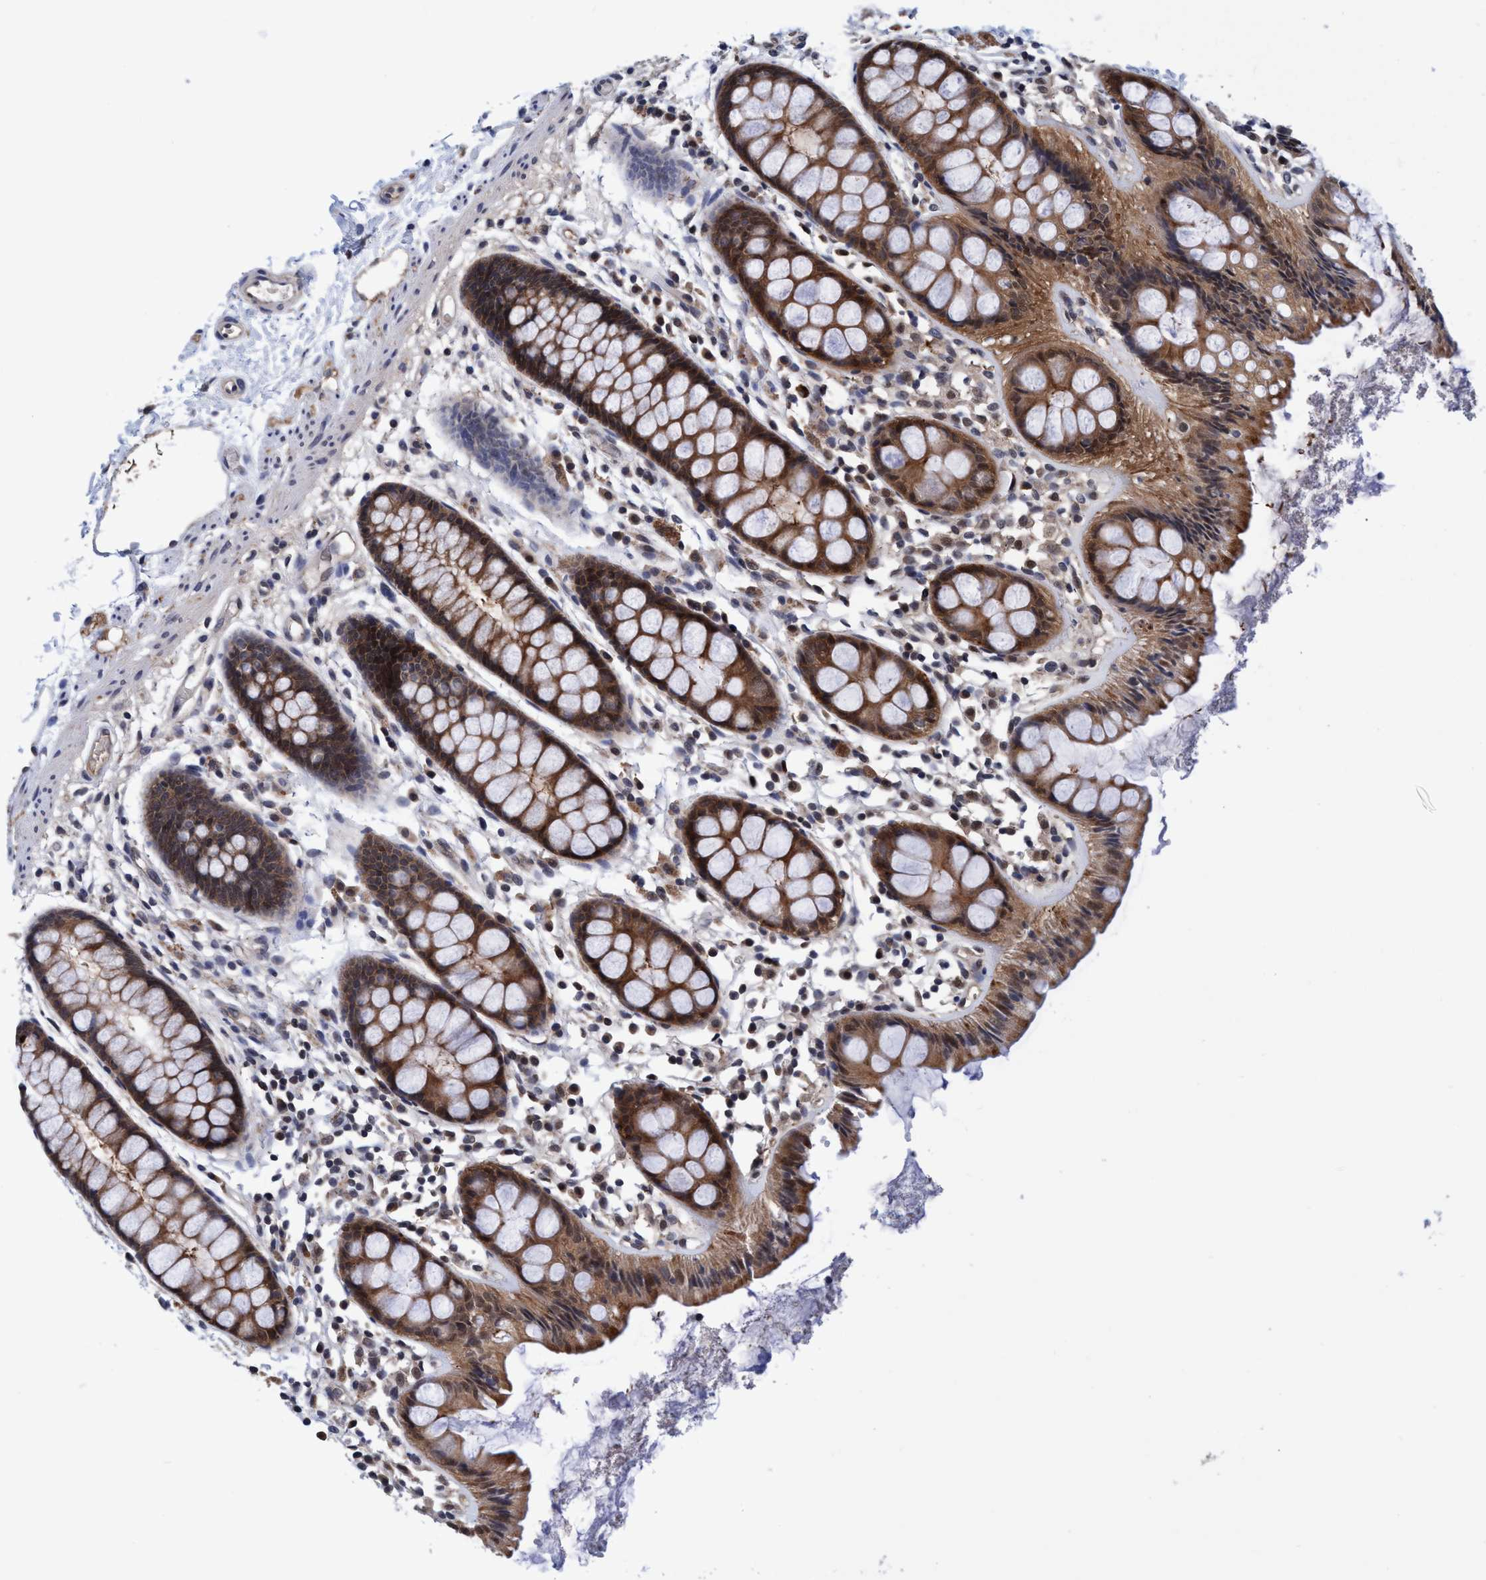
{"staining": {"intensity": "moderate", "quantity": ">75%", "location": "cytoplasmic/membranous,nuclear"}, "tissue": "rectum", "cell_type": "Glandular cells", "image_type": "normal", "snomed": [{"axis": "morphology", "description": "Normal tissue, NOS"}, {"axis": "topography", "description": "Rectum"}], "caption": "Immunohistochemical staining of unremarkable rectum reveals moderate cytoplasmic/membranous,nuclear protein positivity in about >75% of glandular cells. The protein of interest is shown in brown color, while the nuclei are stained blue.", "gene": "PSMD12", "patient": {"sex": "female", "age": 66}}